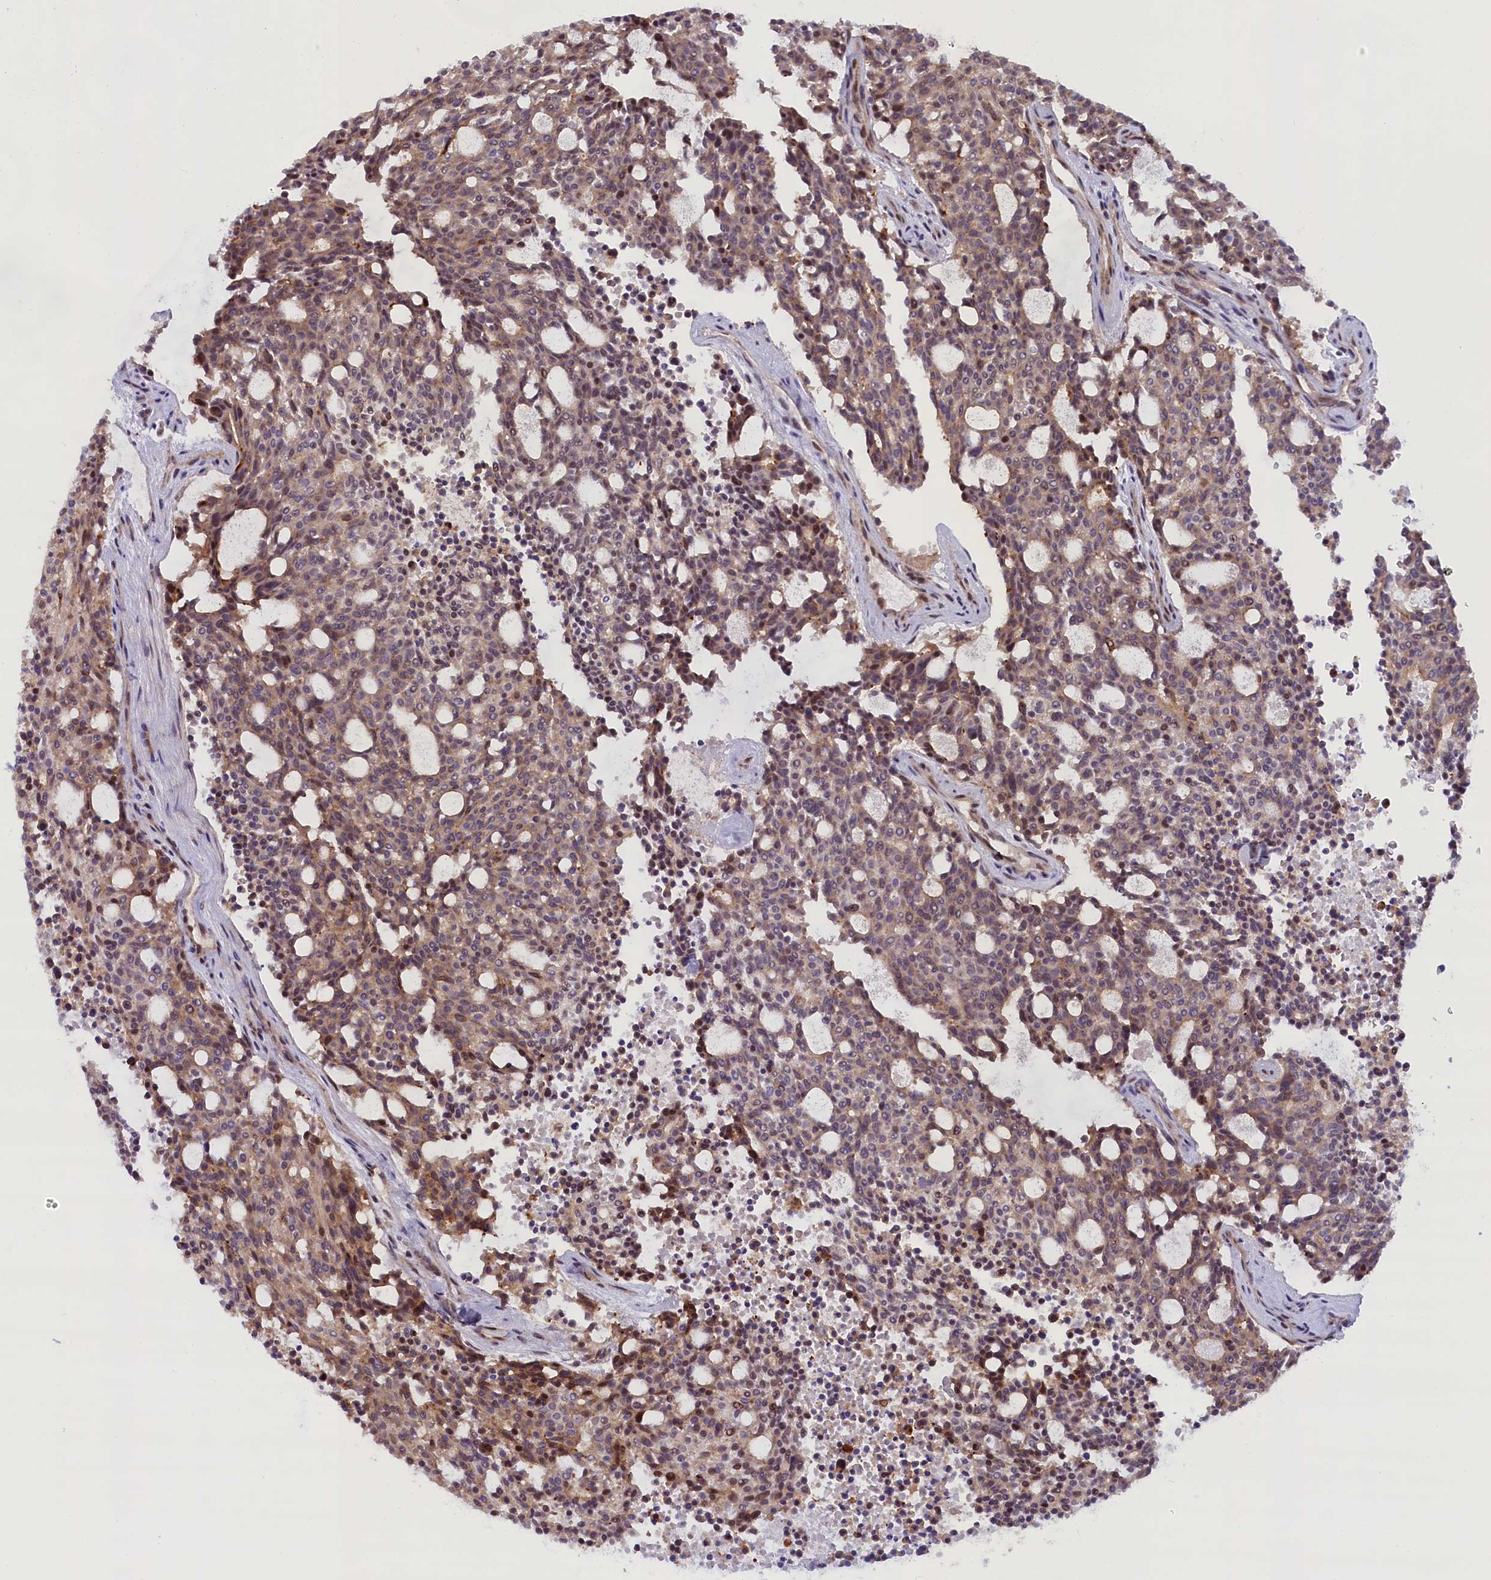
{"staining": {"intensity": "moderate", "quantity": "25%-75%", "location": "nuclear"}, "tissue": "carcinoid", "cell_type": "Tumor cells", "image_type": "cancer", "snomed": [{"axis": "morphology", "description": "Carcinoid, malignant, NOS"}, {"axis": "topography", "description": "Pancreas"}], "caption": "Carcinoid (malignant) stained for a protein exhibits moderate nuclear positivity in tumor cells. The staining was performed using DAB, with brown indicating positive protein expression. Nuclei are stained blue with hematoxylin.", "gene": "FCHO1", "patient": {"sex": "female", "age": 54}}